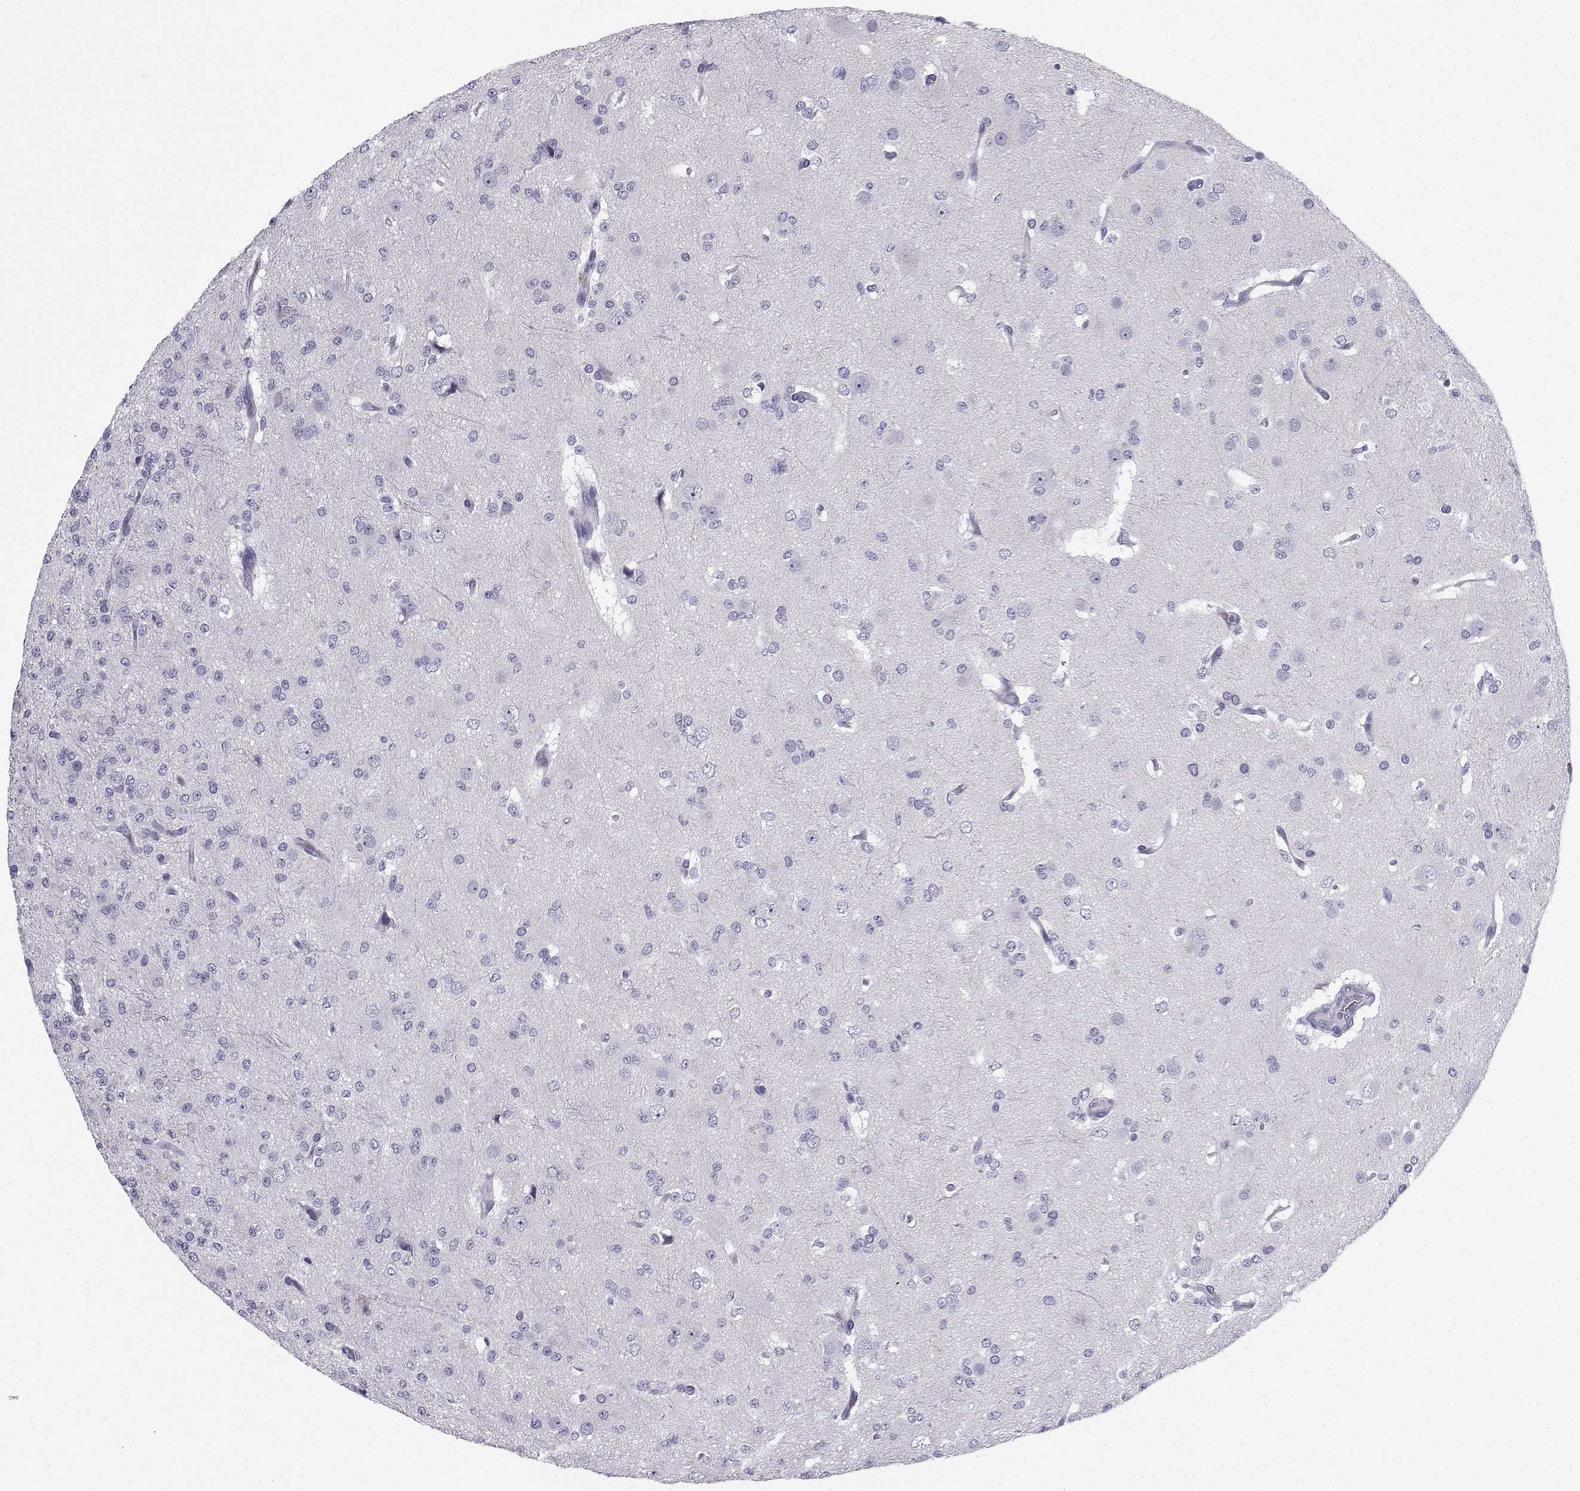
{"staining": {"intensity": "negative", "quantity": "none", "location": "none"}, "tissue": "glioma", "cell_type": "Tumor cells", "image_type": "cancer", "snomed": [{"axis": "morphology", "description": "Glioma, malignant, Low grade"}, {"axis": "topography", "description": "Brain"}], "caption": "IHC histopathology image of glioma stained for a protein (brown), which exhibits no staining in tumor cells.", "gene": "ZBTB8B", "patient": {"sex": "male", "age": 27}}